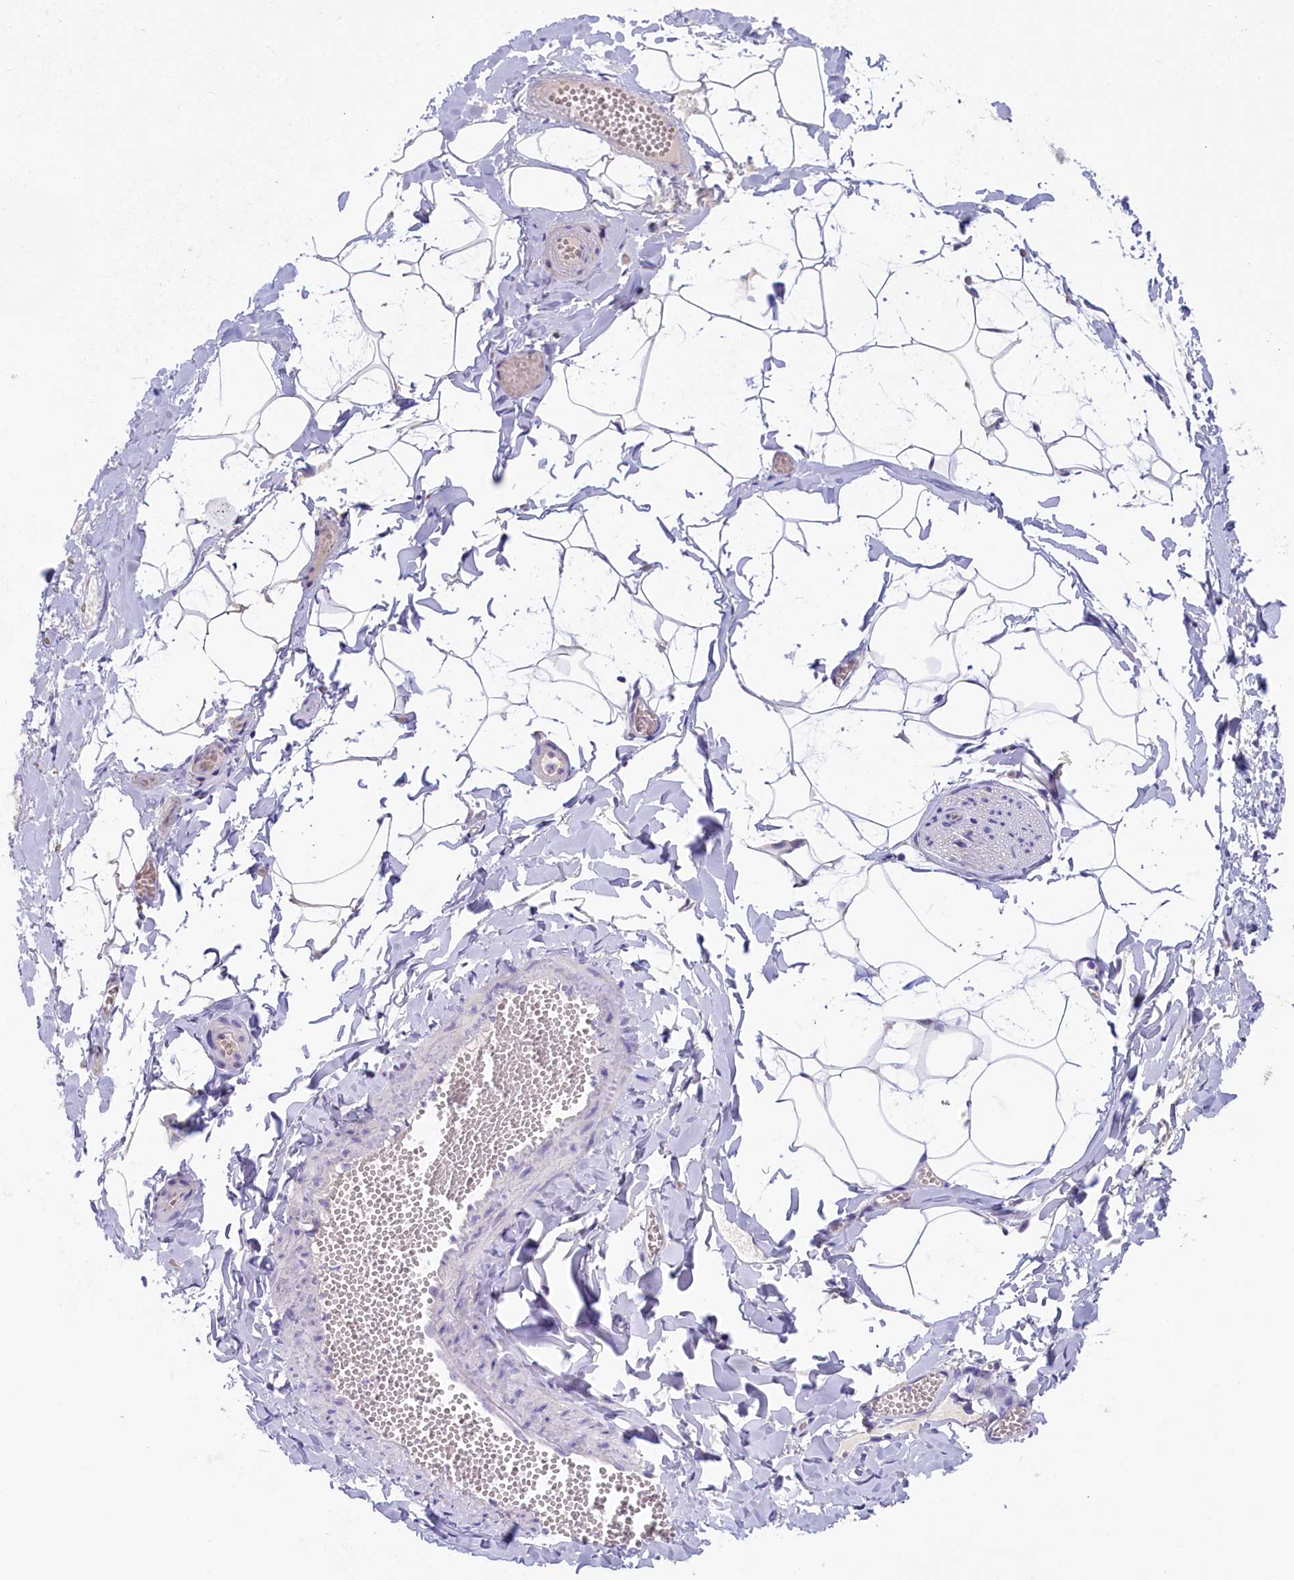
{"staining": {"intensity": "negative", "quantity": "none", "location": "none"}, "tissue": "adipose tissue", "cell_type": "Adipocytes", "image_type": "normal", "snomed": [{"axis": "morphology", "description": "Normal tissue, NOS"}, {"axis": "topography", "description": "Gallbladder"}, {"axis": "topography", "description": "Peripheral nerve tissue"}], "caption": "This is an IHC micrograph of normal human adipose tissue. There is no staining in adipocytes.", "gene": "ZSWIM4", "patient": {"sex": "male", "age": 38}}